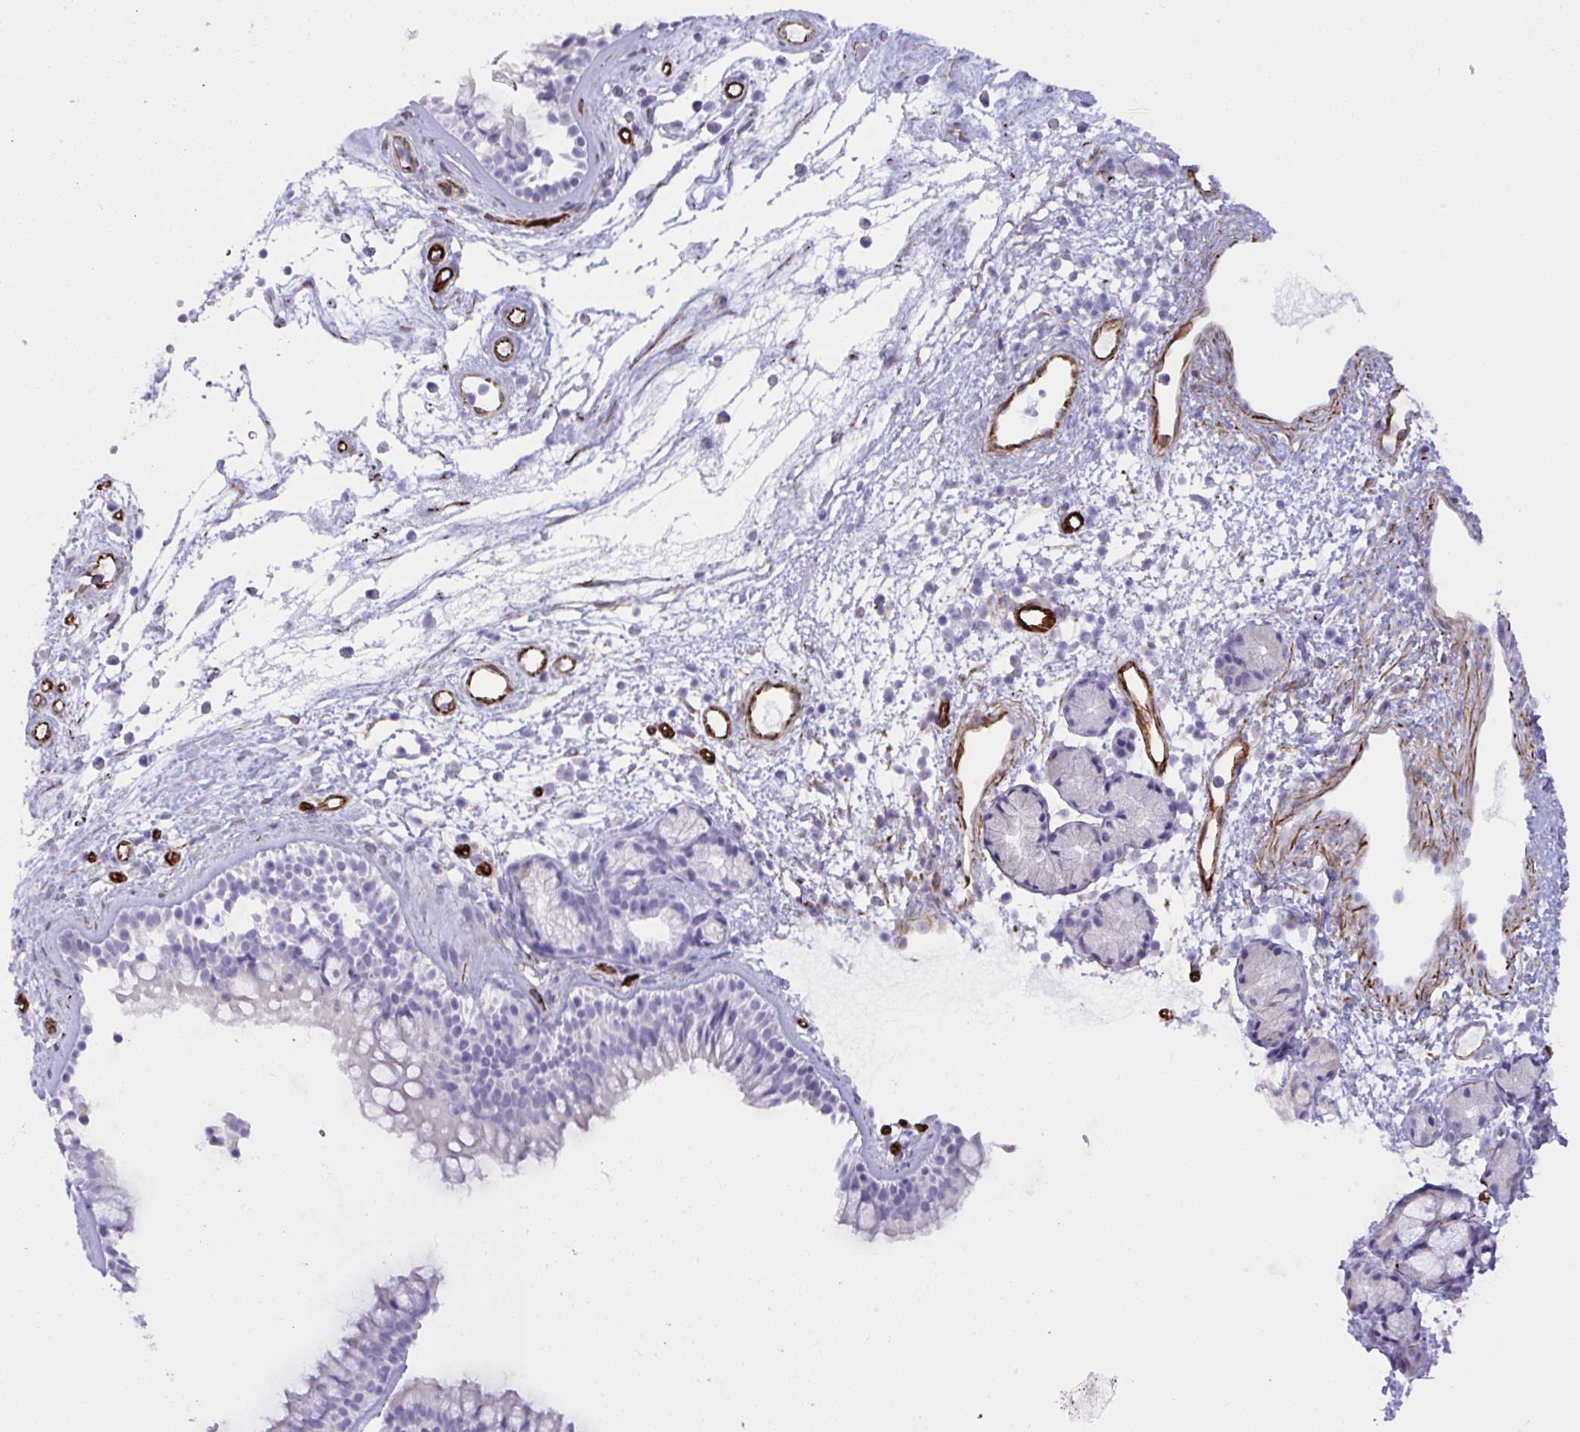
{"staining": {"intensity": "negative", "quantity": "none", "location": "none"}, "tissue": "nasopharynx", "cell_type": "Respiratory epithelial cells", "image_type": "normal", "snomed": [{"axis": "morphology", "description": "Normal tissue, NOS"}, {"axis": "topography", "description": "Nasopharynx"}], "caption": "High power microscopy micrograph of an IHC image of benign nasopharynx, revealing no significant expression in respiratory epithelial cells. (DAB (3,3'-diaminobenzidine) immunohistochemistry with hematoxylin counter stain).", "gene": "SLC35B1", "patient": {"sex": "female", "age": 70}}